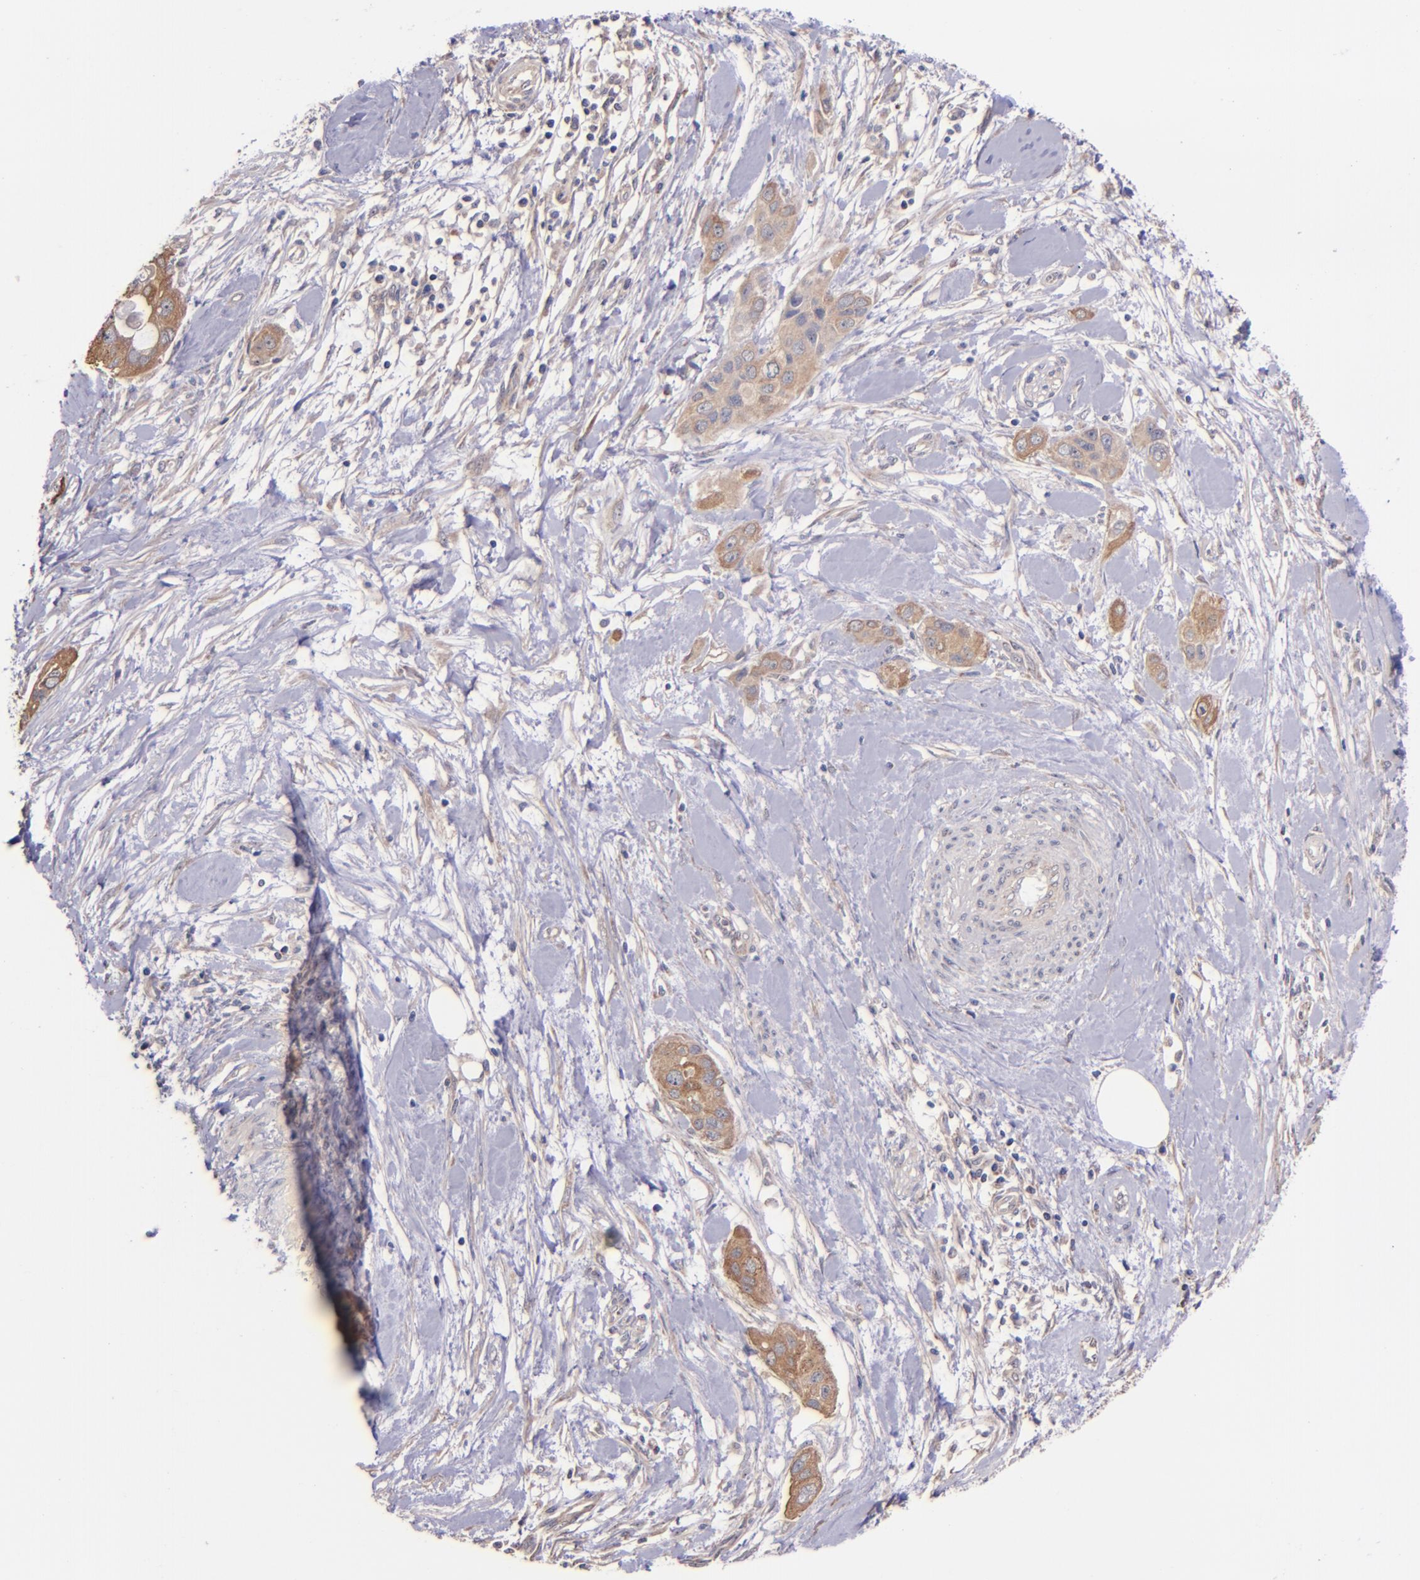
{"staining": {"intensity": "moderate", "quantity": ">75%", "location": "cytoplasmic/membranous"}, "tissue": "pancreatic cancer", "cell_type": "Tumor cells", "image_type": "cancer", "snomed": [{"axis": "morphology", "description": "Adenocarcinoma, NOS"}, {"axis": "topography", "description": "Pancreas"}], "caption": "An image of human pancreatic cancer (adenocarcinoma) stained for a protein reveals moderate cytoplasmic/membranous brown staining in tumor cells.", "gene": "SHC1", "patient": {"sex": "female", "age": 60}}